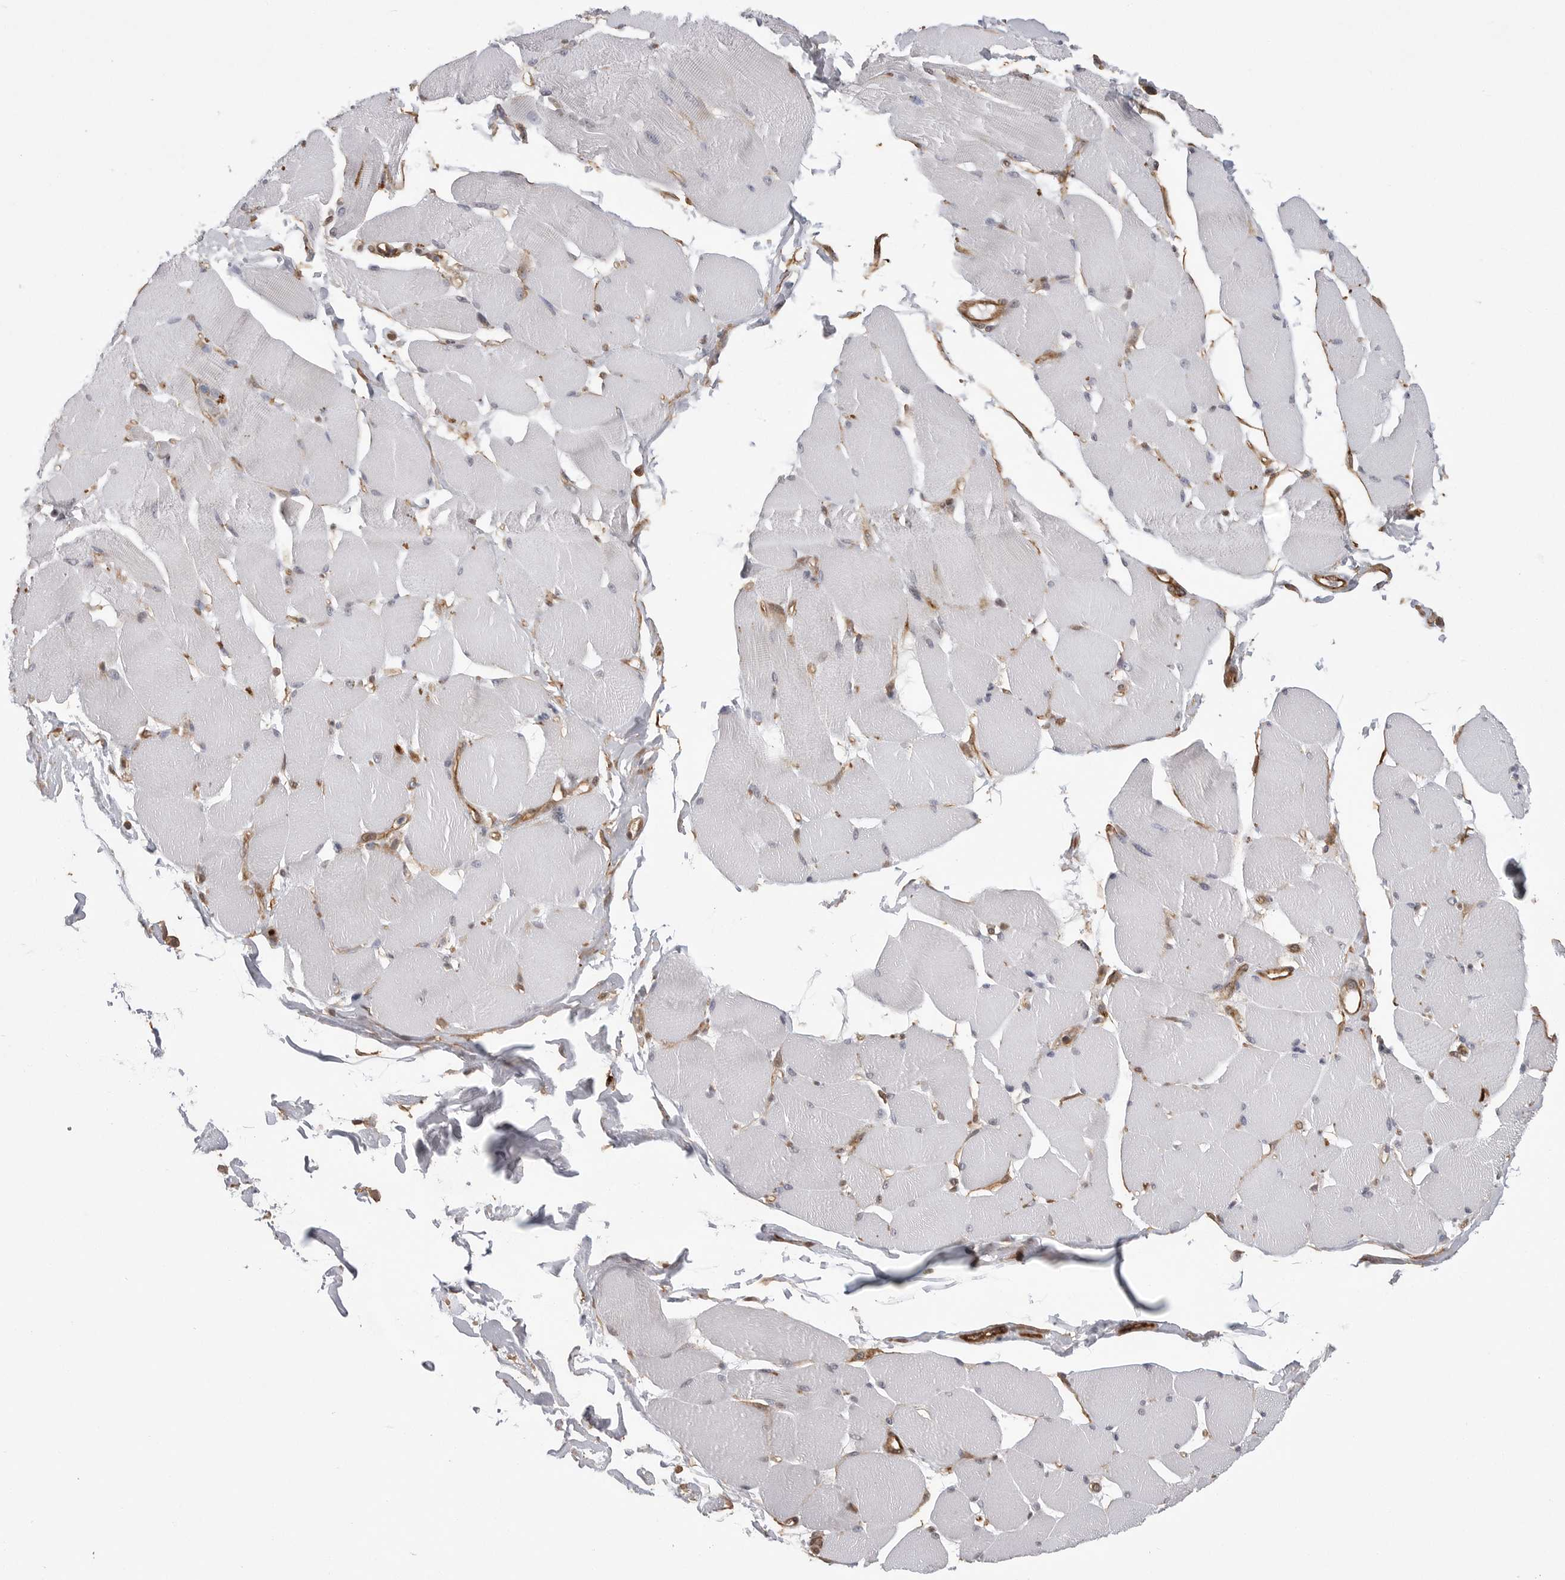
{"staining": {"intensity": "negative", "quantity": "none", "location": "none"}, "tissue": "skeletal muscle", "cell_type": "Myocytes", "image_type": "normal", "snomed": [{"axis": "morphology", "description": "Normal tissue, NOS"}, {"axis": "topography", "description": "Skin"}, {"axis": "topography", "description": "Skeletal muscle"}], "caption": "Histopathology image shows no protein positivity in myocytes of benign skeletal muscle.", "gene": "NECTIN1", "patient": {"sex": "male", "age": 83}}